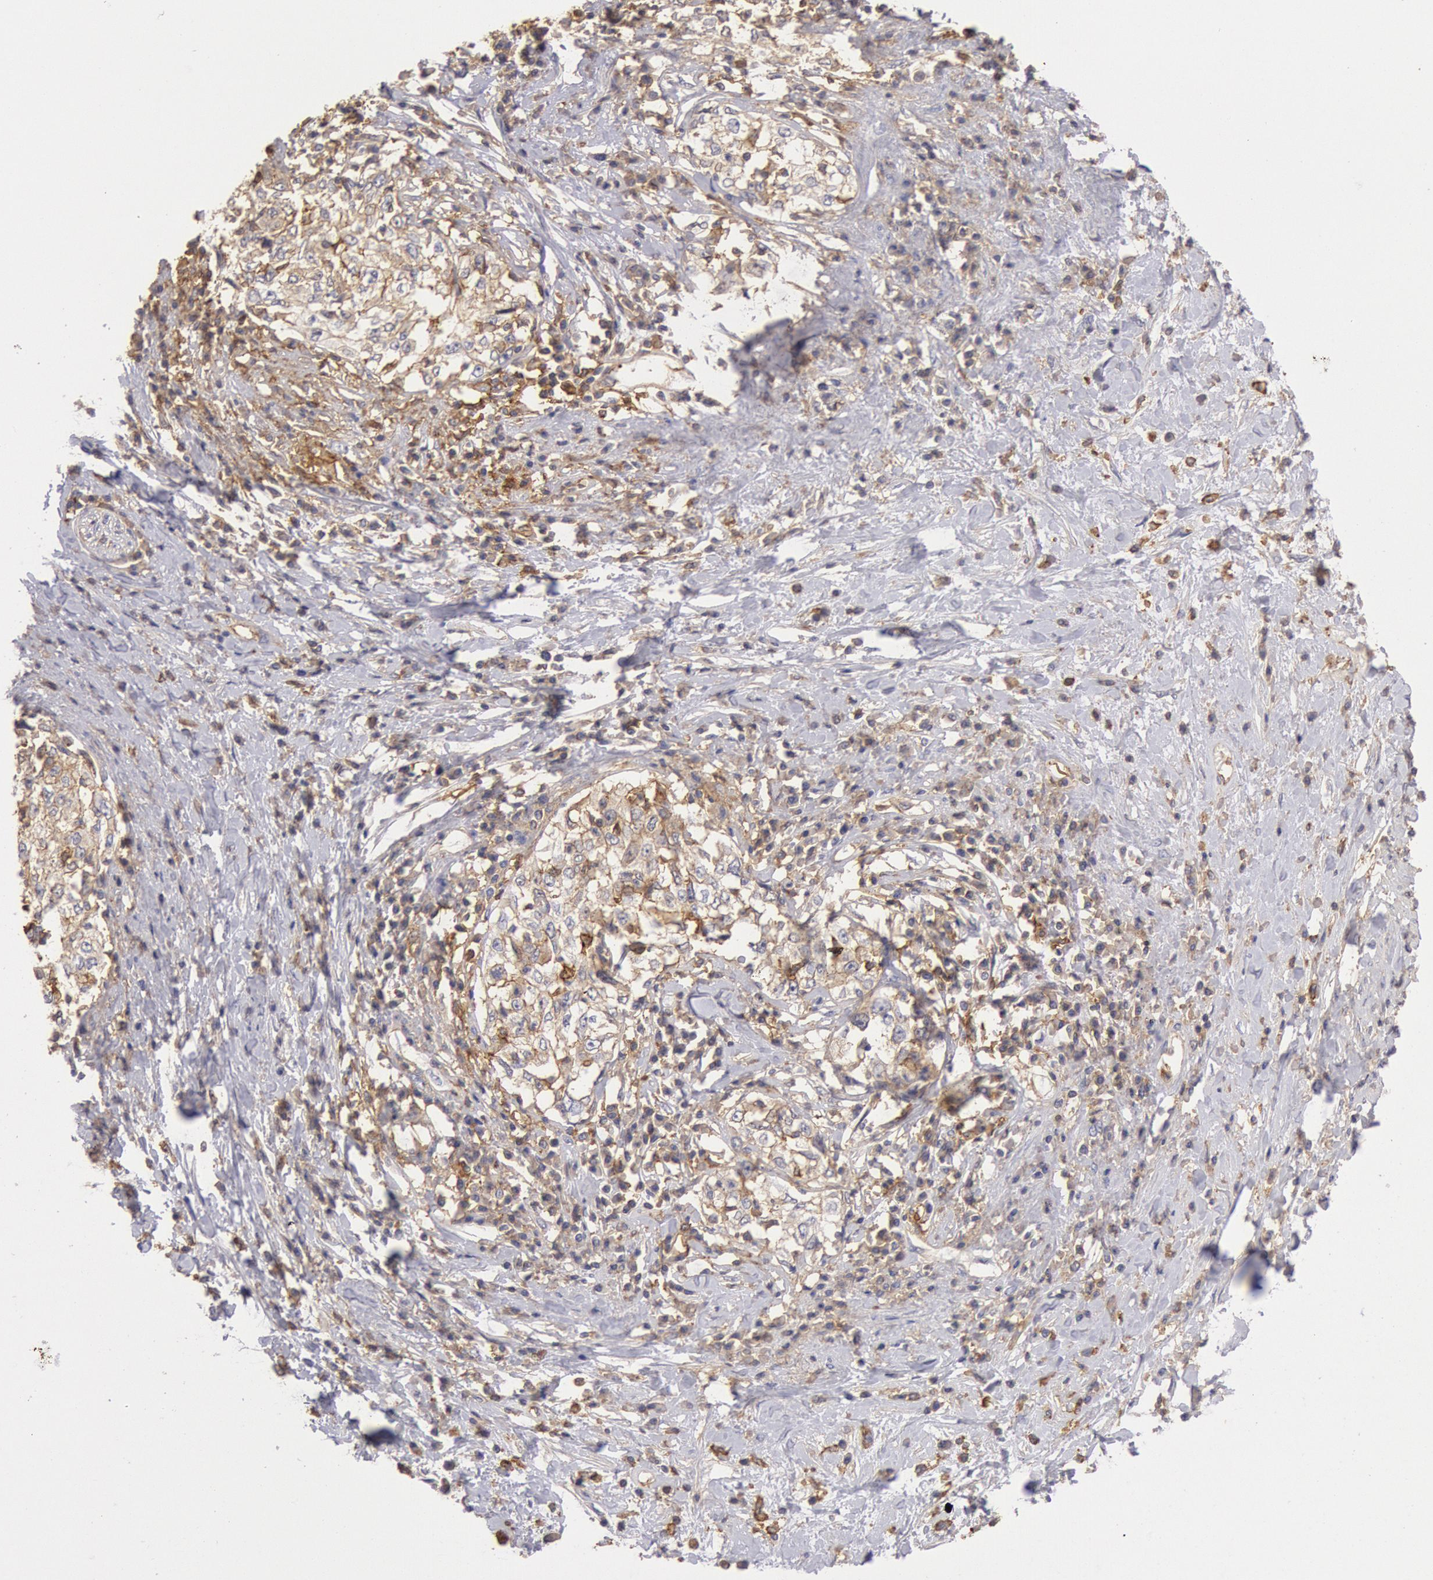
{"staining": {"intensity": "weak", "quantity": "25%-75%", "location": "cytoplasmic/membranous"}, "tissue": "cervical cancer", "cell_type": "Tumor cells", "image_type": "cancer", "snomed": [{"axis": "morphology", "description": "Squamous cell carcinoma, NOS"}, {"axis": "topography", "description": "Cervix"}], "caption": "Weak cytoplasmic/membranous expression for a protein is appreciated in approximately 25%-75% of tumor cells of cervical cancer using IHC.", "gene": "SNAP23", "patient": {"sex": "female", "age": 57}}